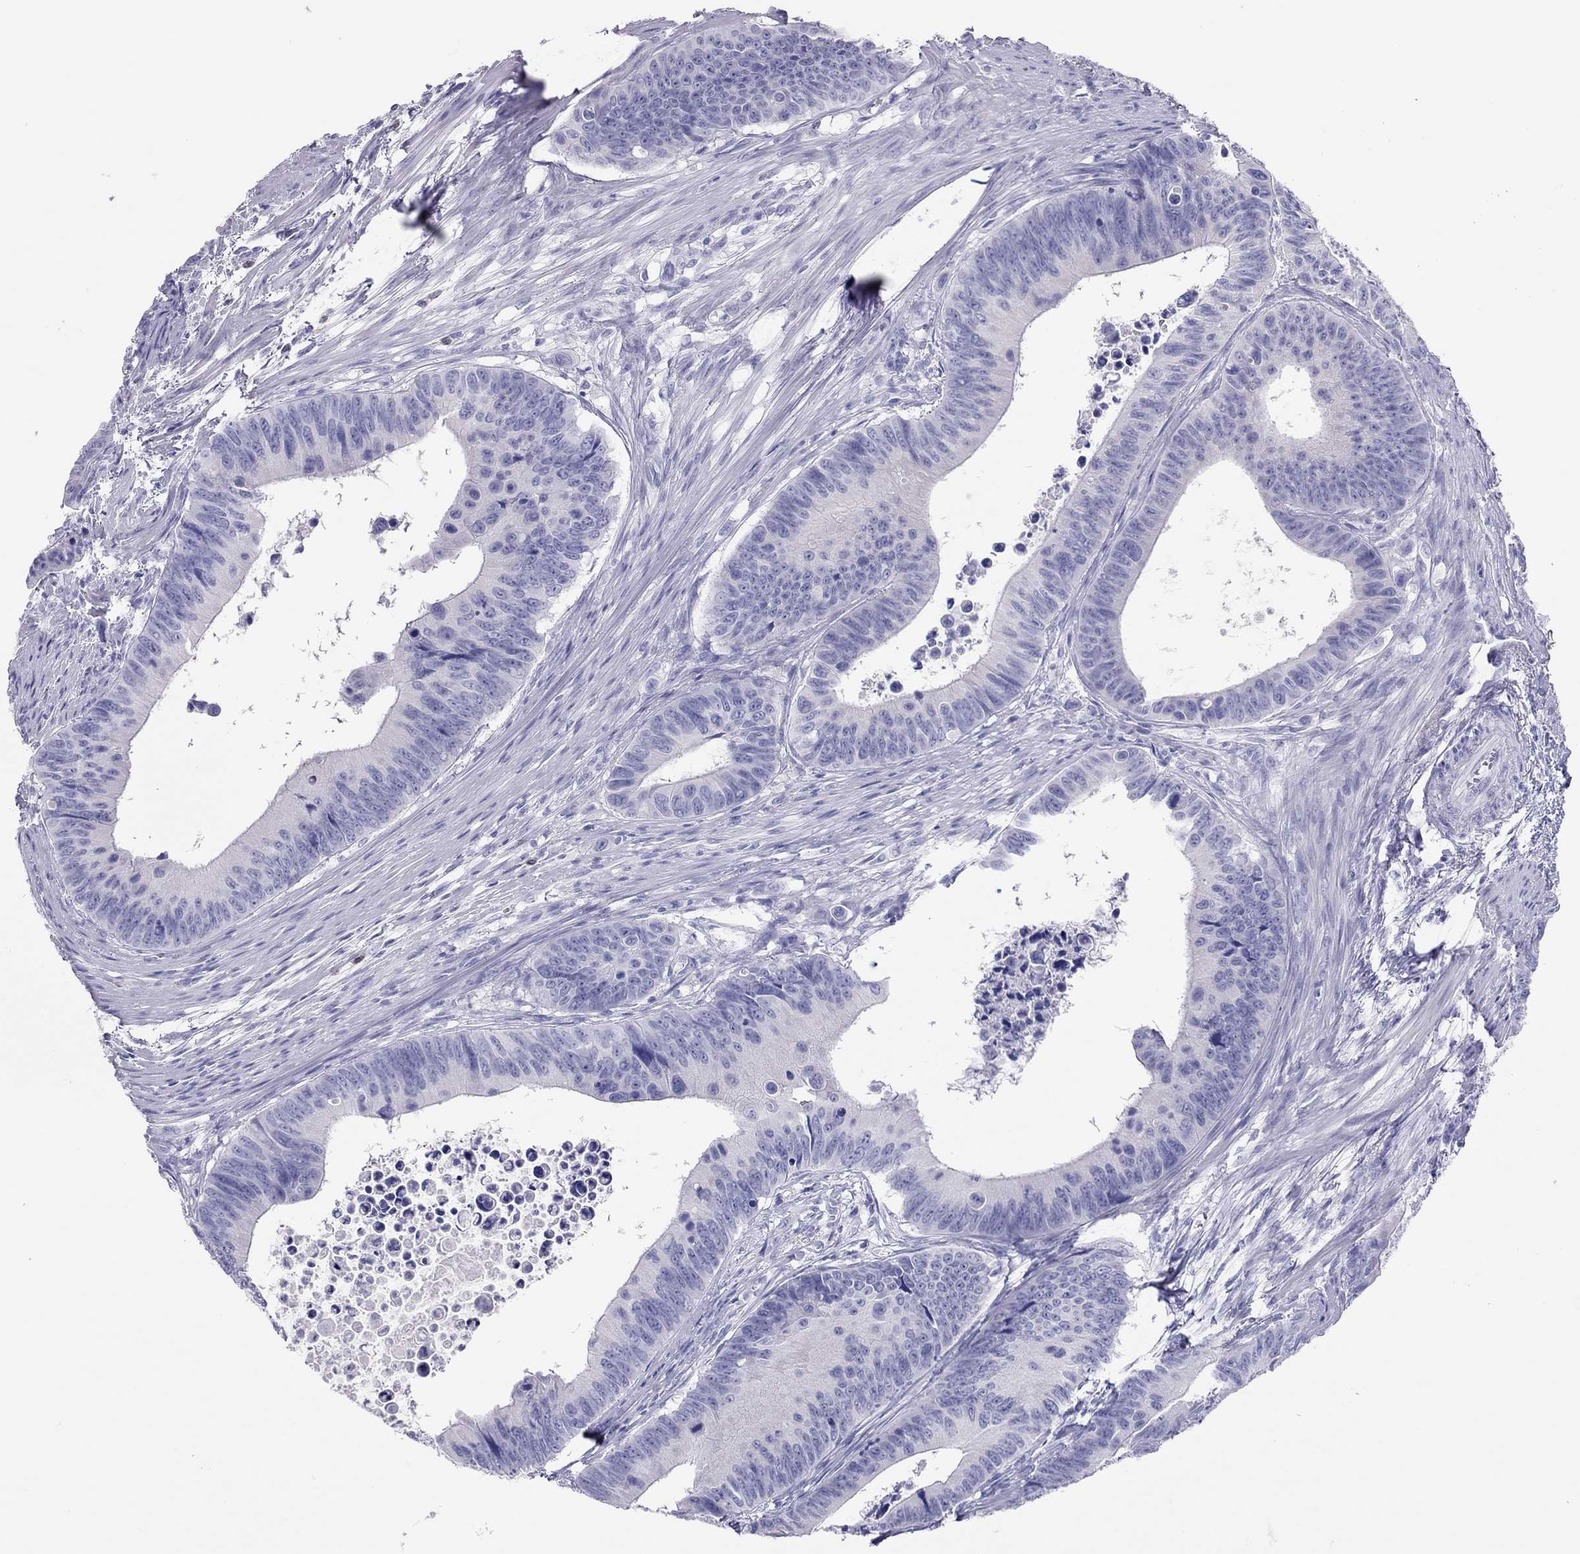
{"staining": {"intensity": "negative", "quantity": "none", "location": "none"}, "tissue": "colorectal cancer", "cell_type": "Tumor cells", "image_type": "cancer", "snomed": [{"axis": "morphology", "description": "Adenocarcinoma, NOS"}, {"axis": "topography", "description": "Colon"}], "caption": "Immunohistochemistry (IHC) histopathology image of human colorectal cancer stained for a protein (brown), which exhibits no expression in tumor cells.", "gene": "TSHB", "patient": {"sex": "female", "age": 87}}